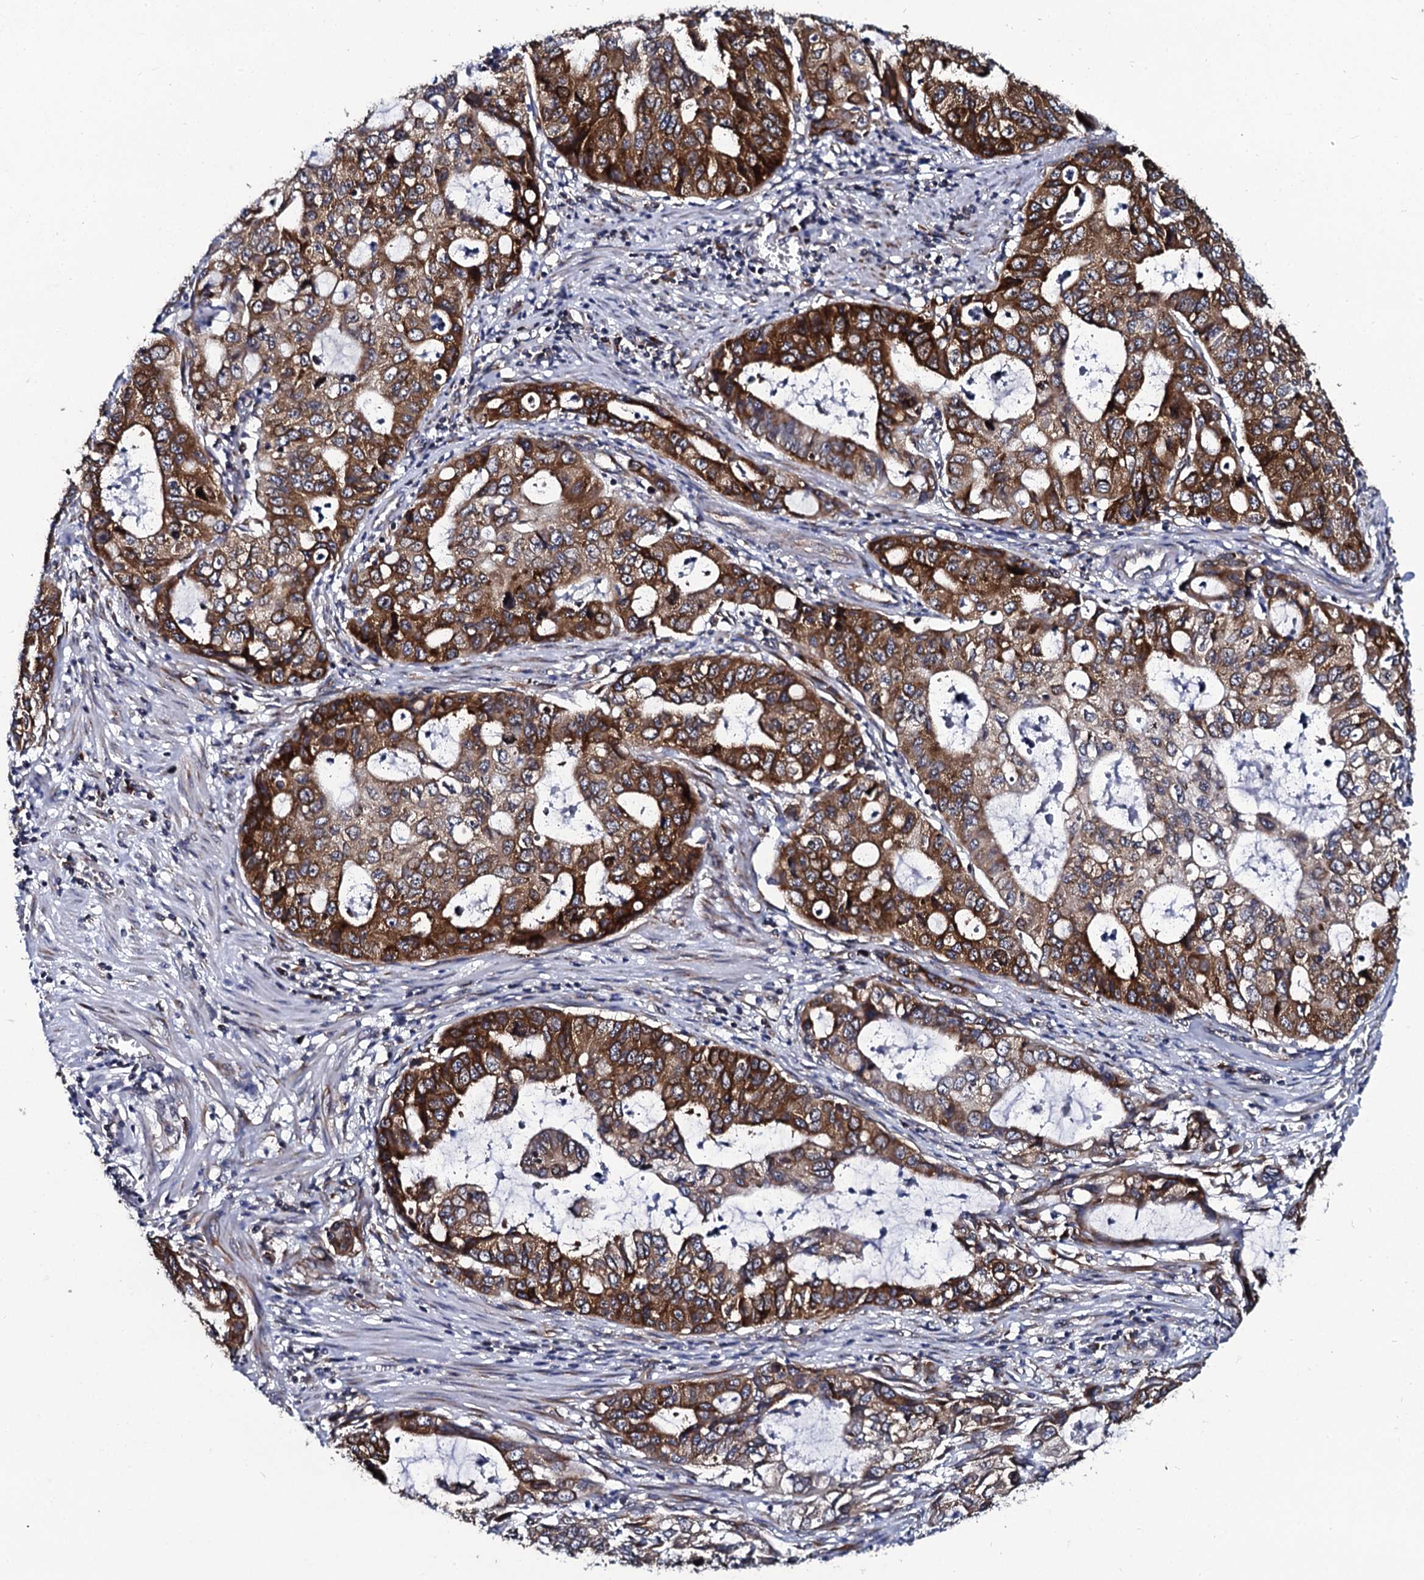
{"staining": {"intensity": "moderate", "quantity": ">75%", "location": "cytoplasmic/membranous"}, "tissue": "stomach cancer", "cell_type": "Tumor cells", "image_type": "cancer", "snomed": [{"axis": "morphology", "description": "Adenocarcinoma, NOS"}, {"axis": "topography", "description": "Stomach, upper"}], "caption": "Stomach cancer (adenocarcinoma) tissue demonstrates moderate cytoplasmic/membranous staining in approximately >75% of tumor cells The protein is shown in brown color, while the nuclei are stained blue.", "gene": "SPTY2D1", "patient": {"sex": "female", "age": 52}}